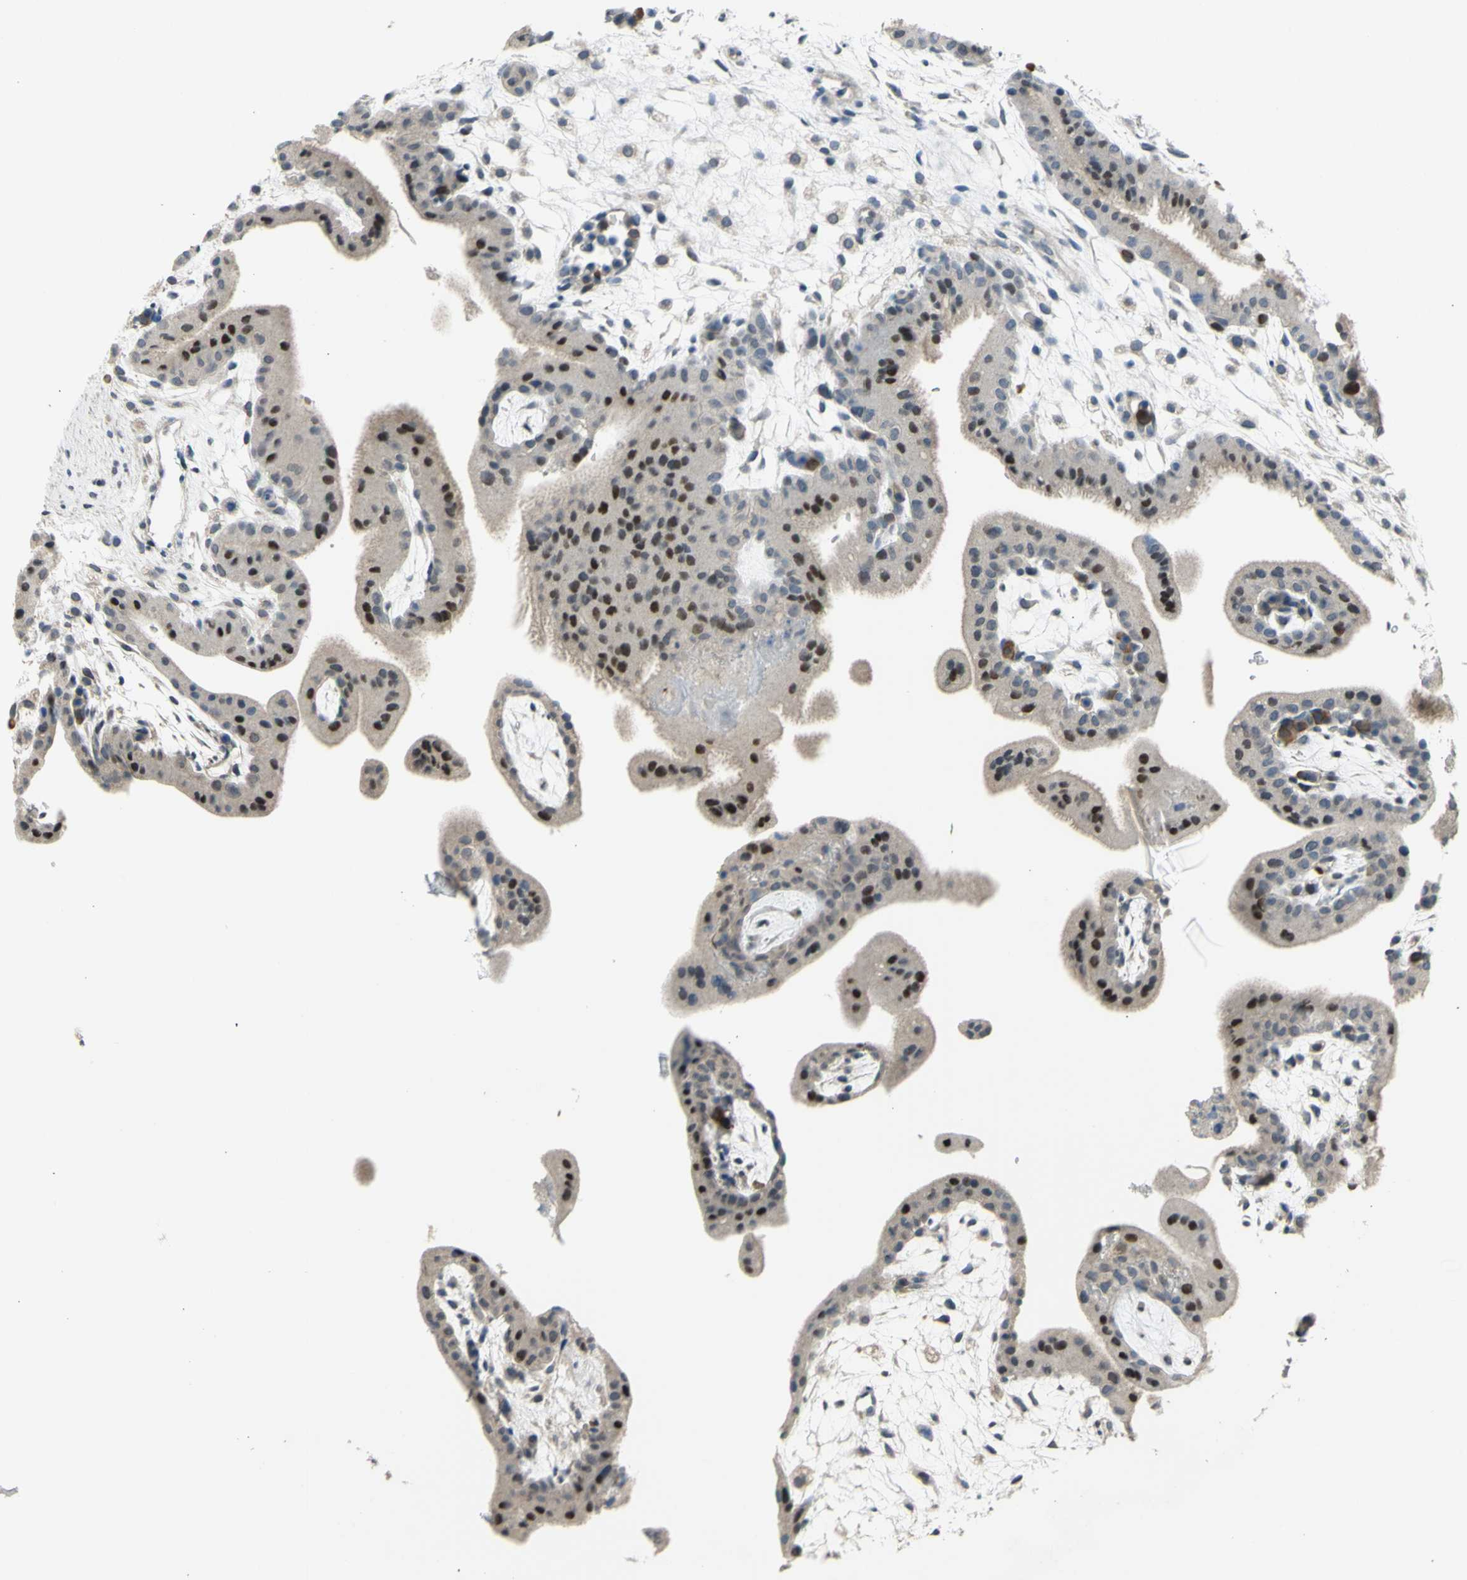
{"staining": {"intensity": "weak", "quantity": "25%-75%", "location": "nuclear"}, "tissue": "placenta", "cell_type": "Decidual cells", "image_type": "normal", "snomed": [{"axis": "morphology", "description": "Normal tissue, NOS"}, {"axis": "topography", "description": "Placenta"}], "caption": "Immunohistochemical staining of benign placenta reveals 25%-75% levels of weak nuclear protein positivity in about 25%-75% of decidual cells.", "gene": "ZNF184", "patient": {"sex": "female", "age": 35}}